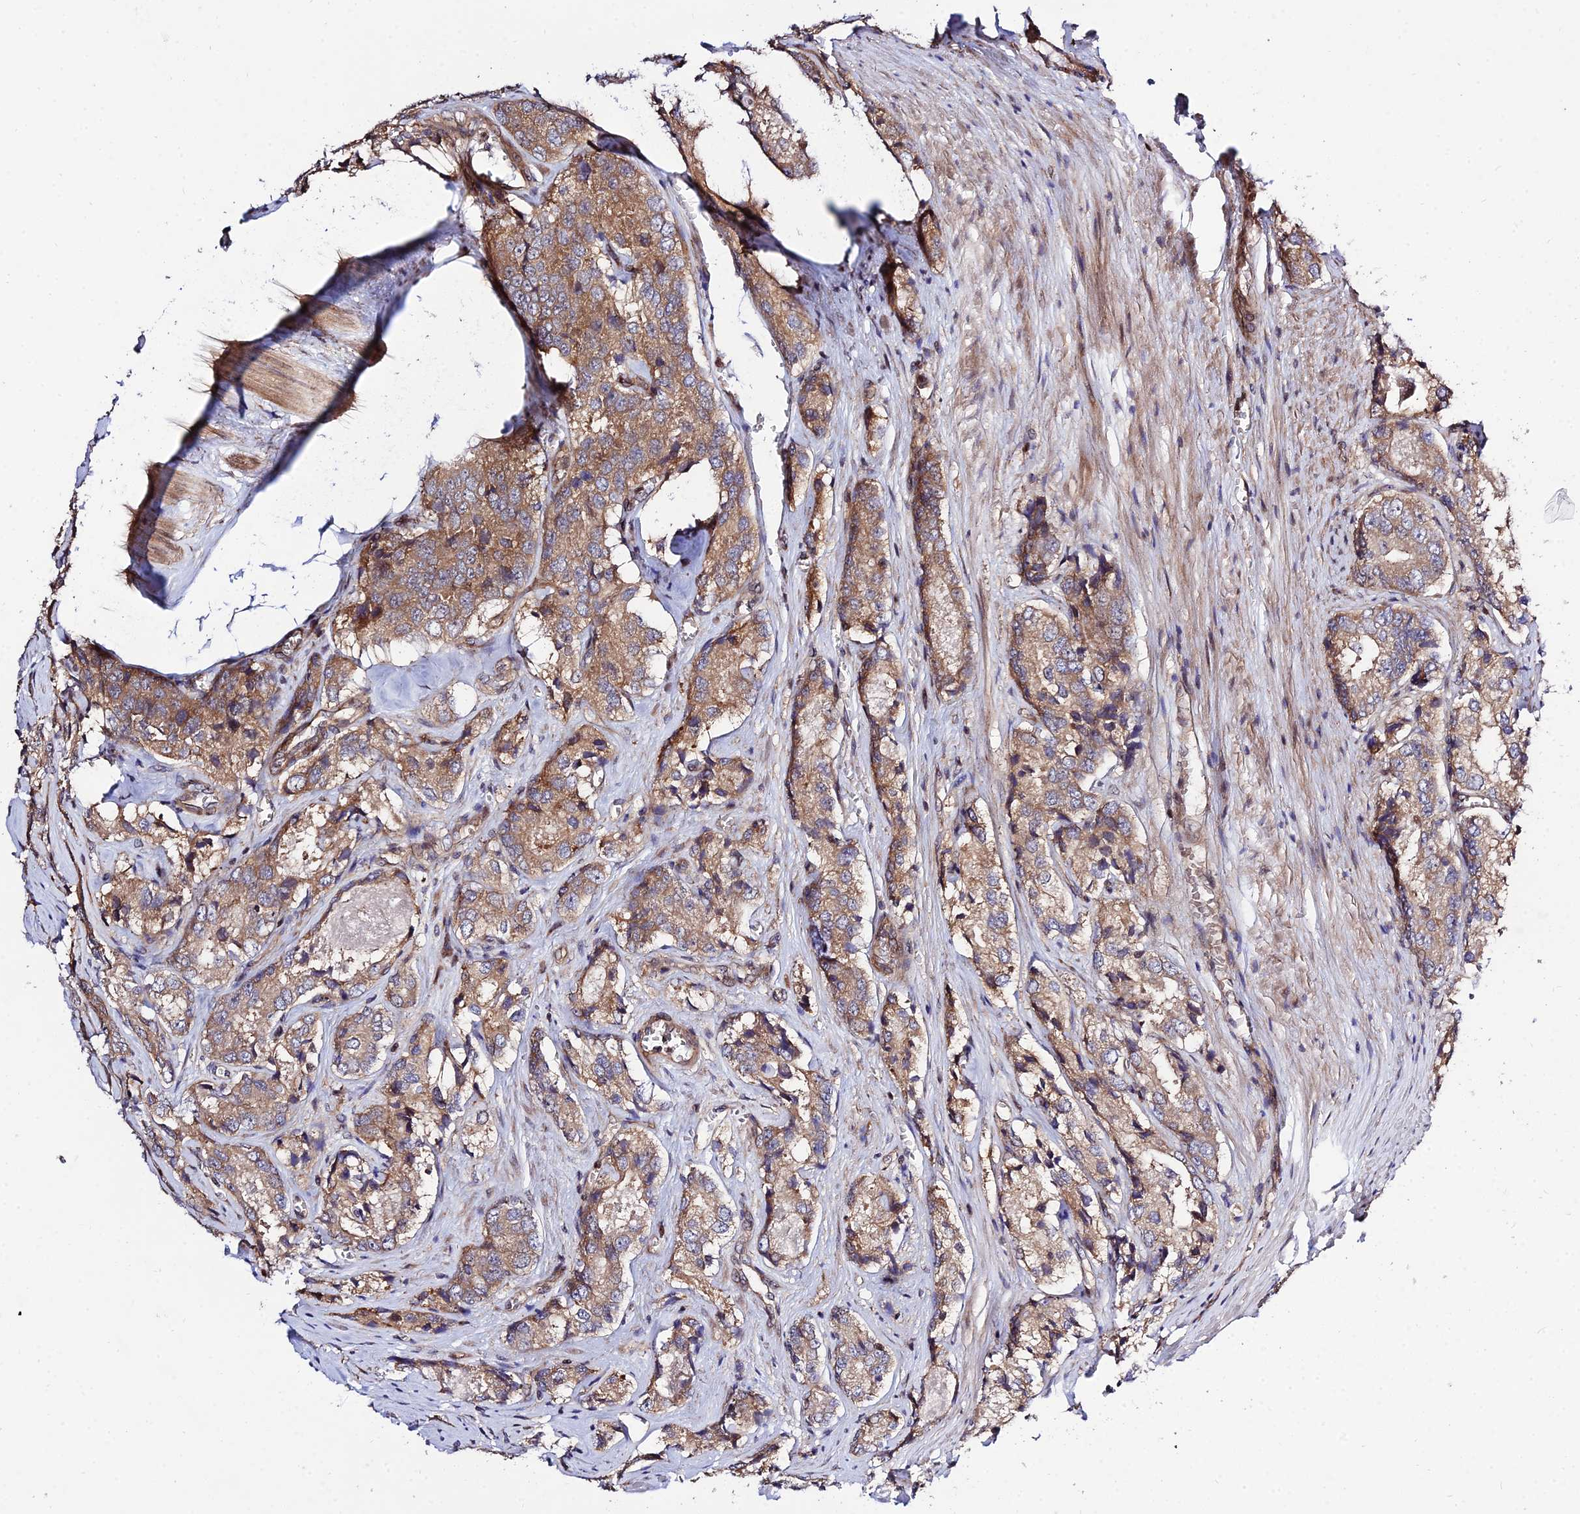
{"staining": {"intensity": "moderate", "quantity": ">75%", "location": "cytoplasmic/membranous"}, "tissue": "prostate cancer", "cell_type": "Tumor cells", "image_type": "cancer", "snomed": [{"axis": "morphology", "description": "Adenocarcinoma, Low grade"}, {"axis": "topography", "description": "Prostate"}], "caption": "Human prostate low-grade adenocarcinoma stained for a protein (brown) shows moderate cytoplasmic/membranous positive expression in approximately >75% of tumor cells.", "gene": "SMG6", "patient": {"sex": "male", "age": 68}}